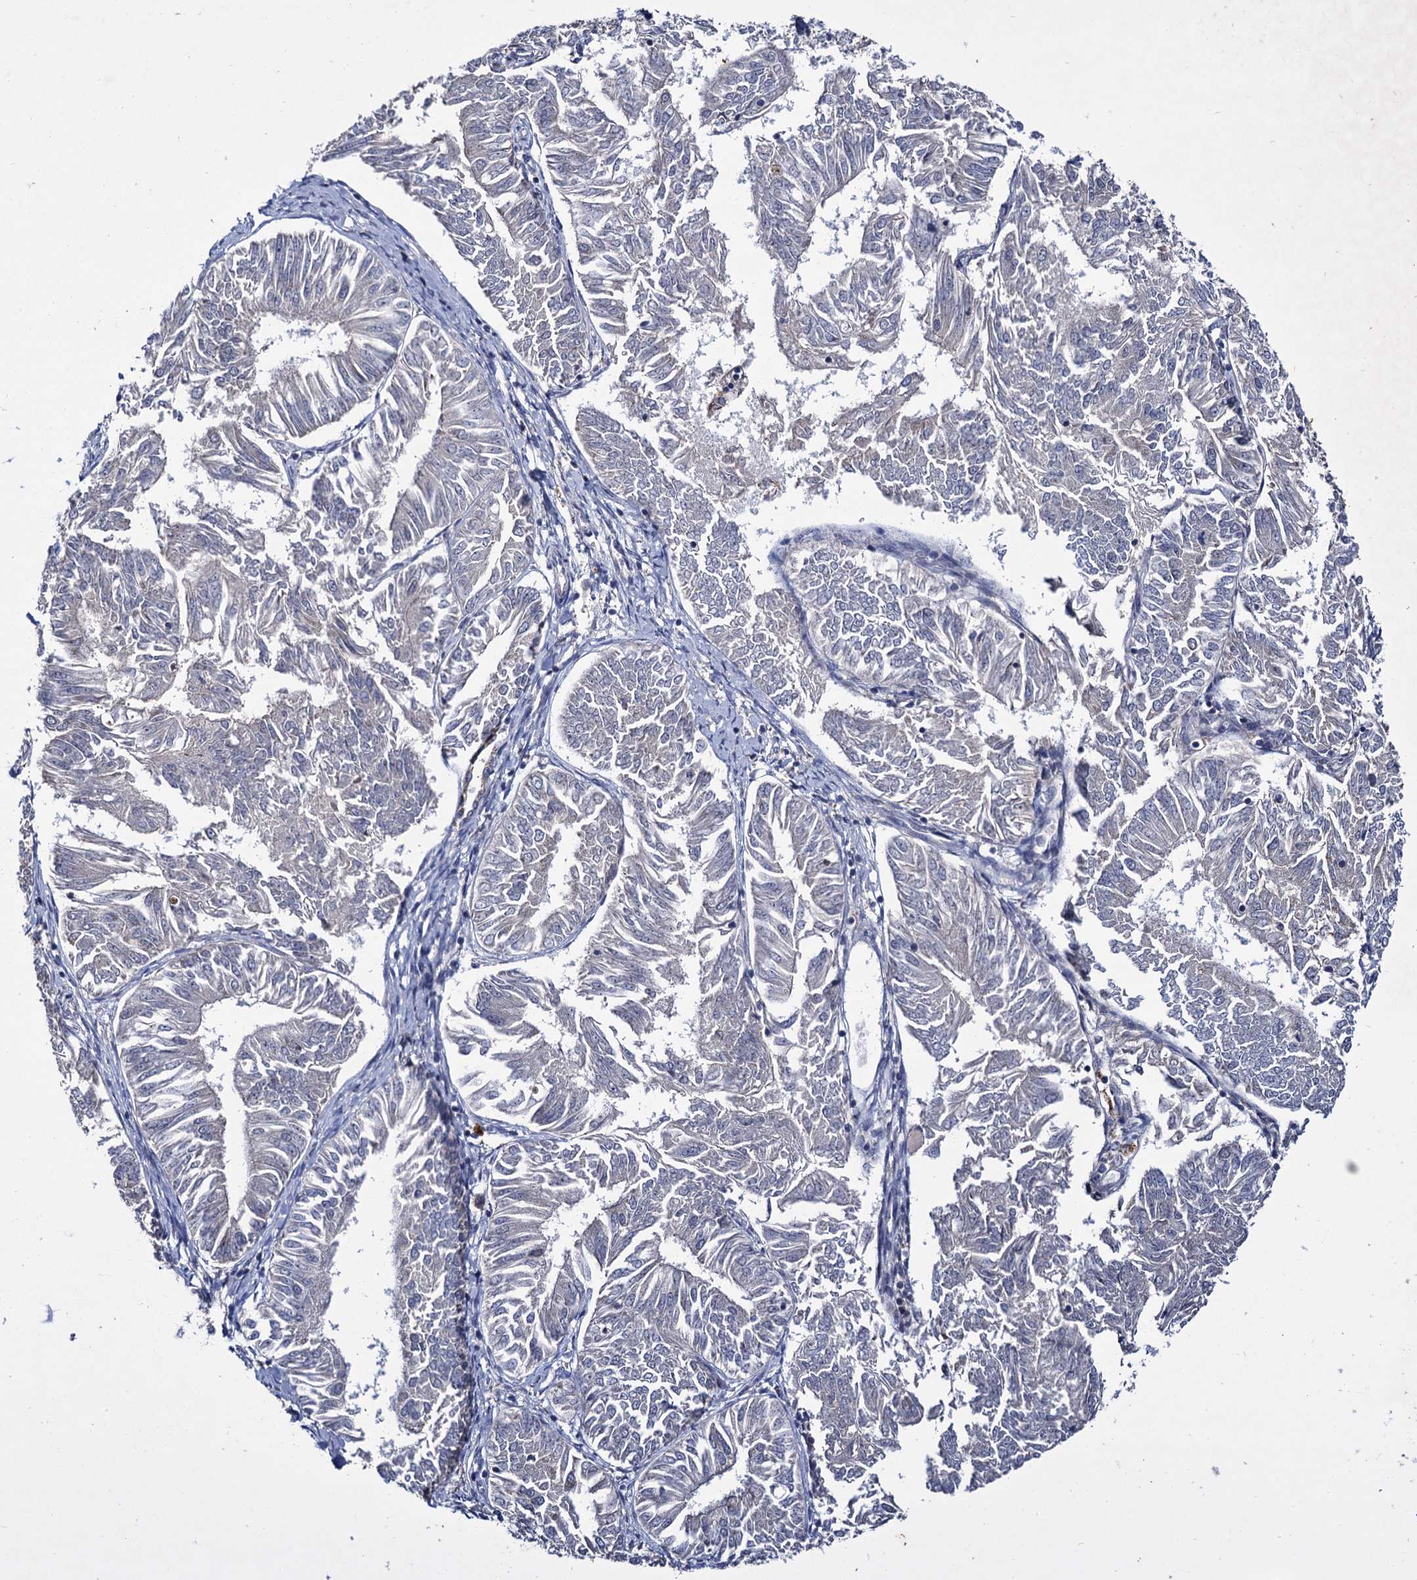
{"staining": {"intensity": "negative", "quantity": "none", "location": "none"}, "tissue": "endometrial cancer", "cell_type": "Tumor cells", "image_type": "cancer", "snomed": [{"axis": "morphology", "description": "Adenocarcinoma, NOS"}, {"axis": "topography", "description": "Endometrium"}], "caption": "Tumor cells are negative for protein expression in human adenocarcinoma (endometrial).", "gene": "RPUSD4", "patient": {"sex": "female", "age": 58}}